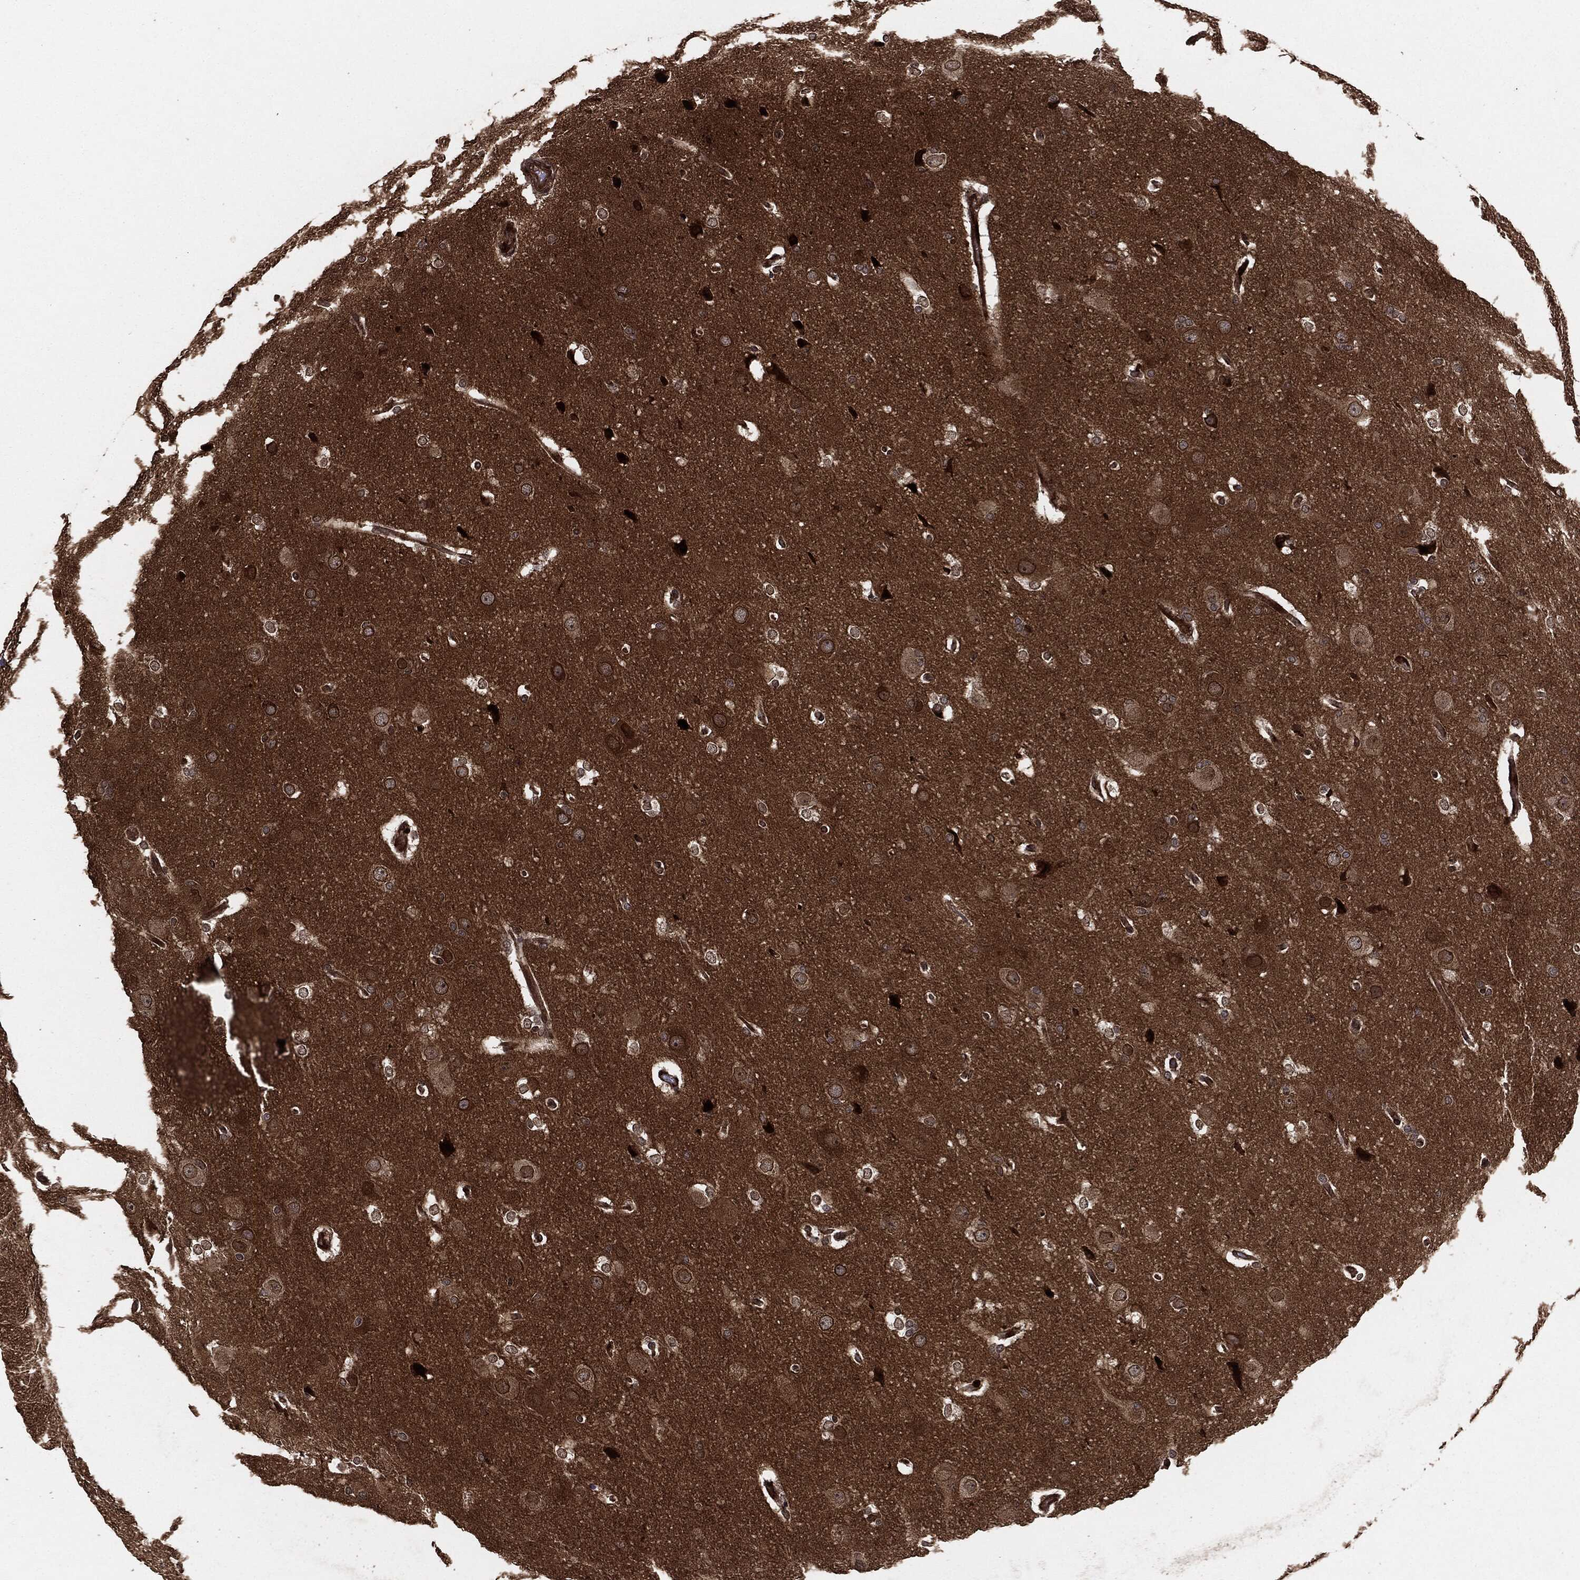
{"staining": {"intensity": "strong", "quantity": "<25%", "location": "cytoplasmic/membranous,nuclear"}, "tissue": "glioma", "cell_type": "Tumor cells", "image_type": "cancer", "snomed": [{"axis": "morphology", "description": "Glioma, malignant, Low grade"}, {"axis": "topography", "description": "Brain"}], "caption": "Tumor cells demonstrate strong cytoplasmic/membranous and nuclear expression in about <25% of cells in glioma.", "gene": "IFIT1", "patient": {"sex": "female", "age": 37}}